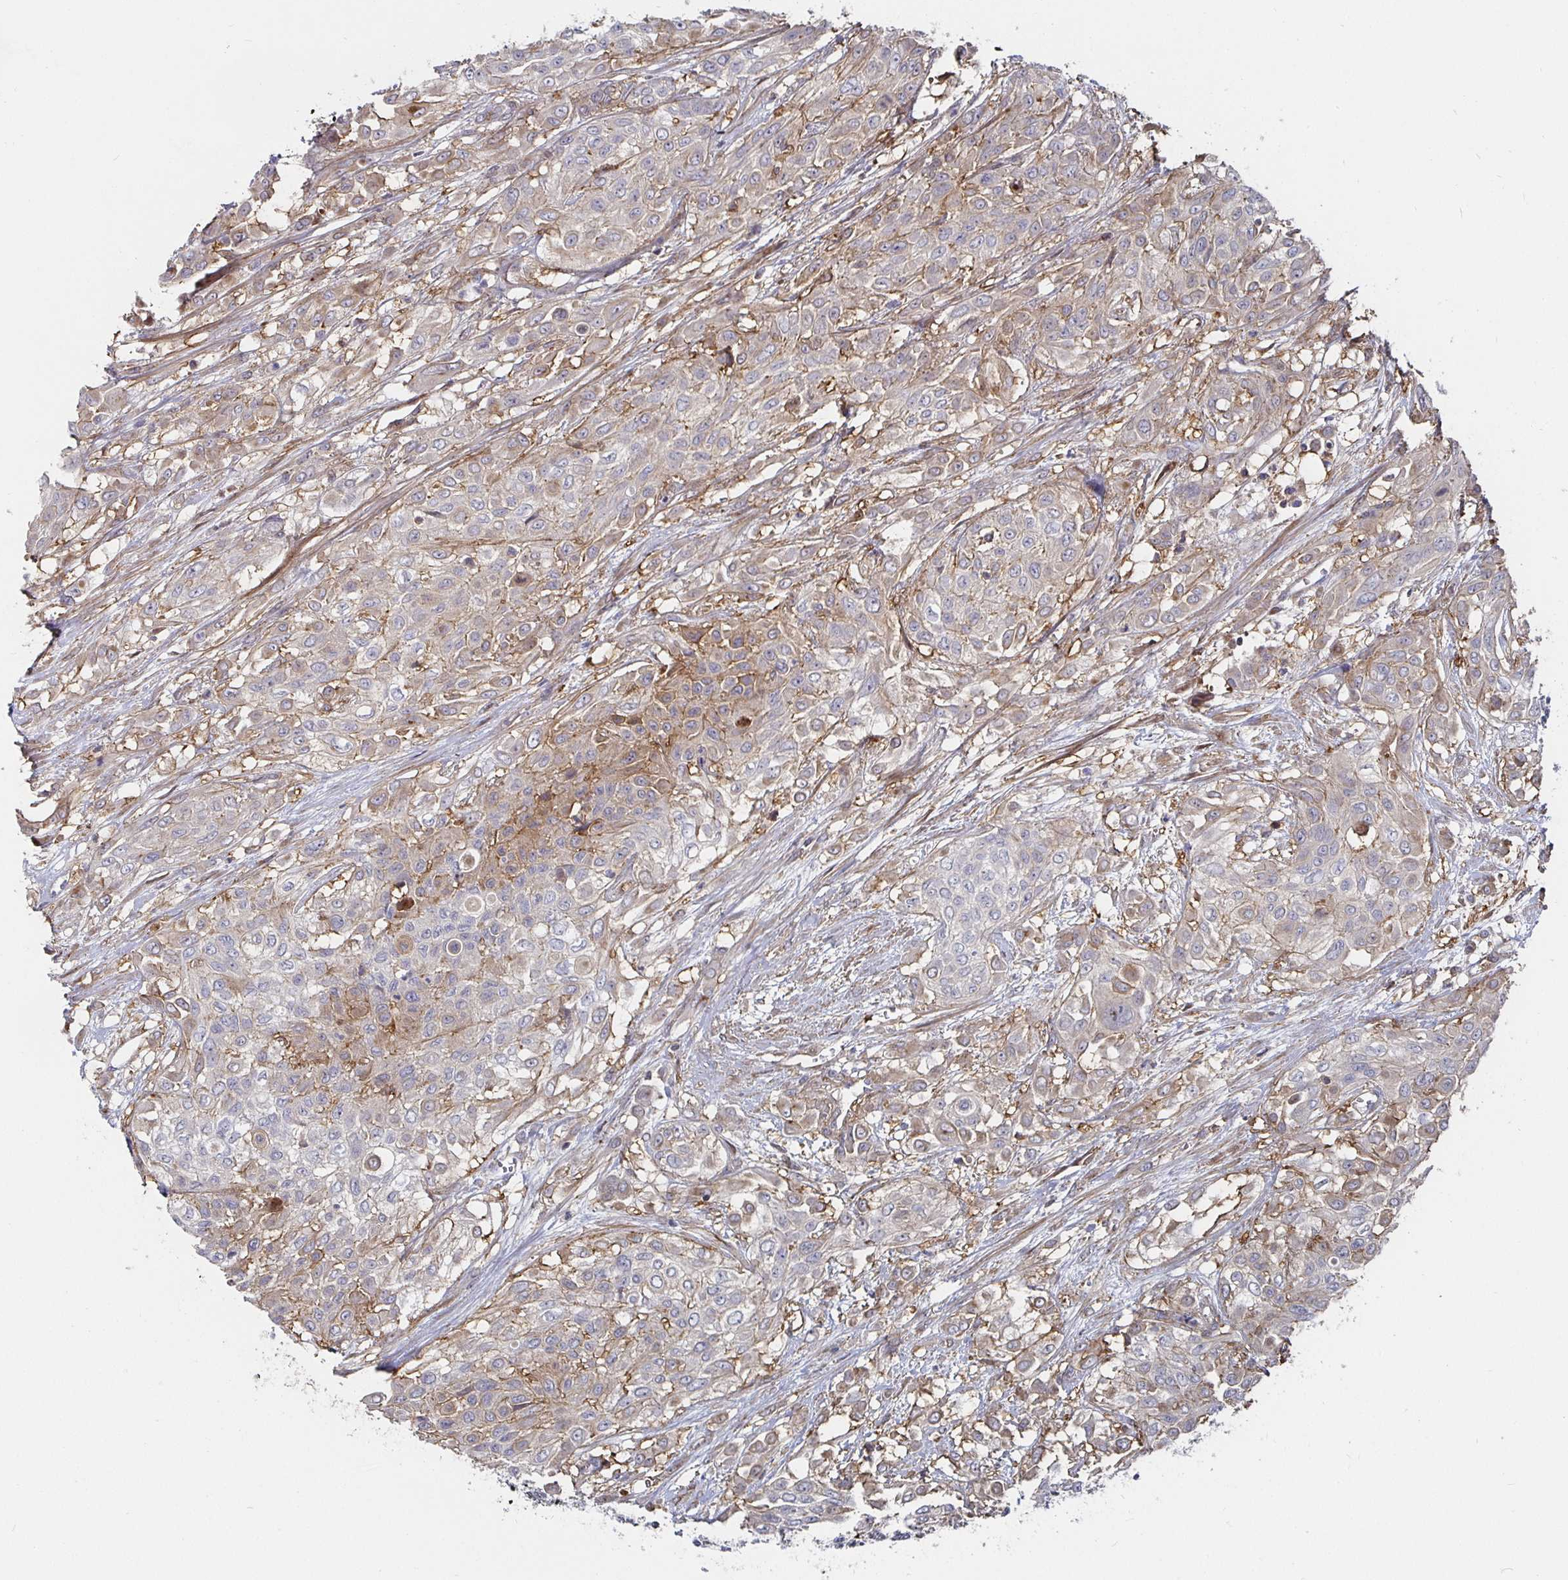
{"staining": {"intensity": "weak", "quantity": "<25%", "location": "cytoplasmic/membranous"}, "tissue": "urothelial cancer", "cell_type": "Tumor cells", "image_type": "cancer", "snomed": [{"axis": "morphology", "description": "Urothelial carcinoma, High grade"}, {"axis": "topography", "description": "Urinary bladder"}], "caption": "Immunohistochemistry image of urothelial carcinoma (high-grade) stained for a protein (brown), which demonstrates no positivity in tumor cells.", "gene": "GJA4", "patient": {"sex": "male", "age": 57}}